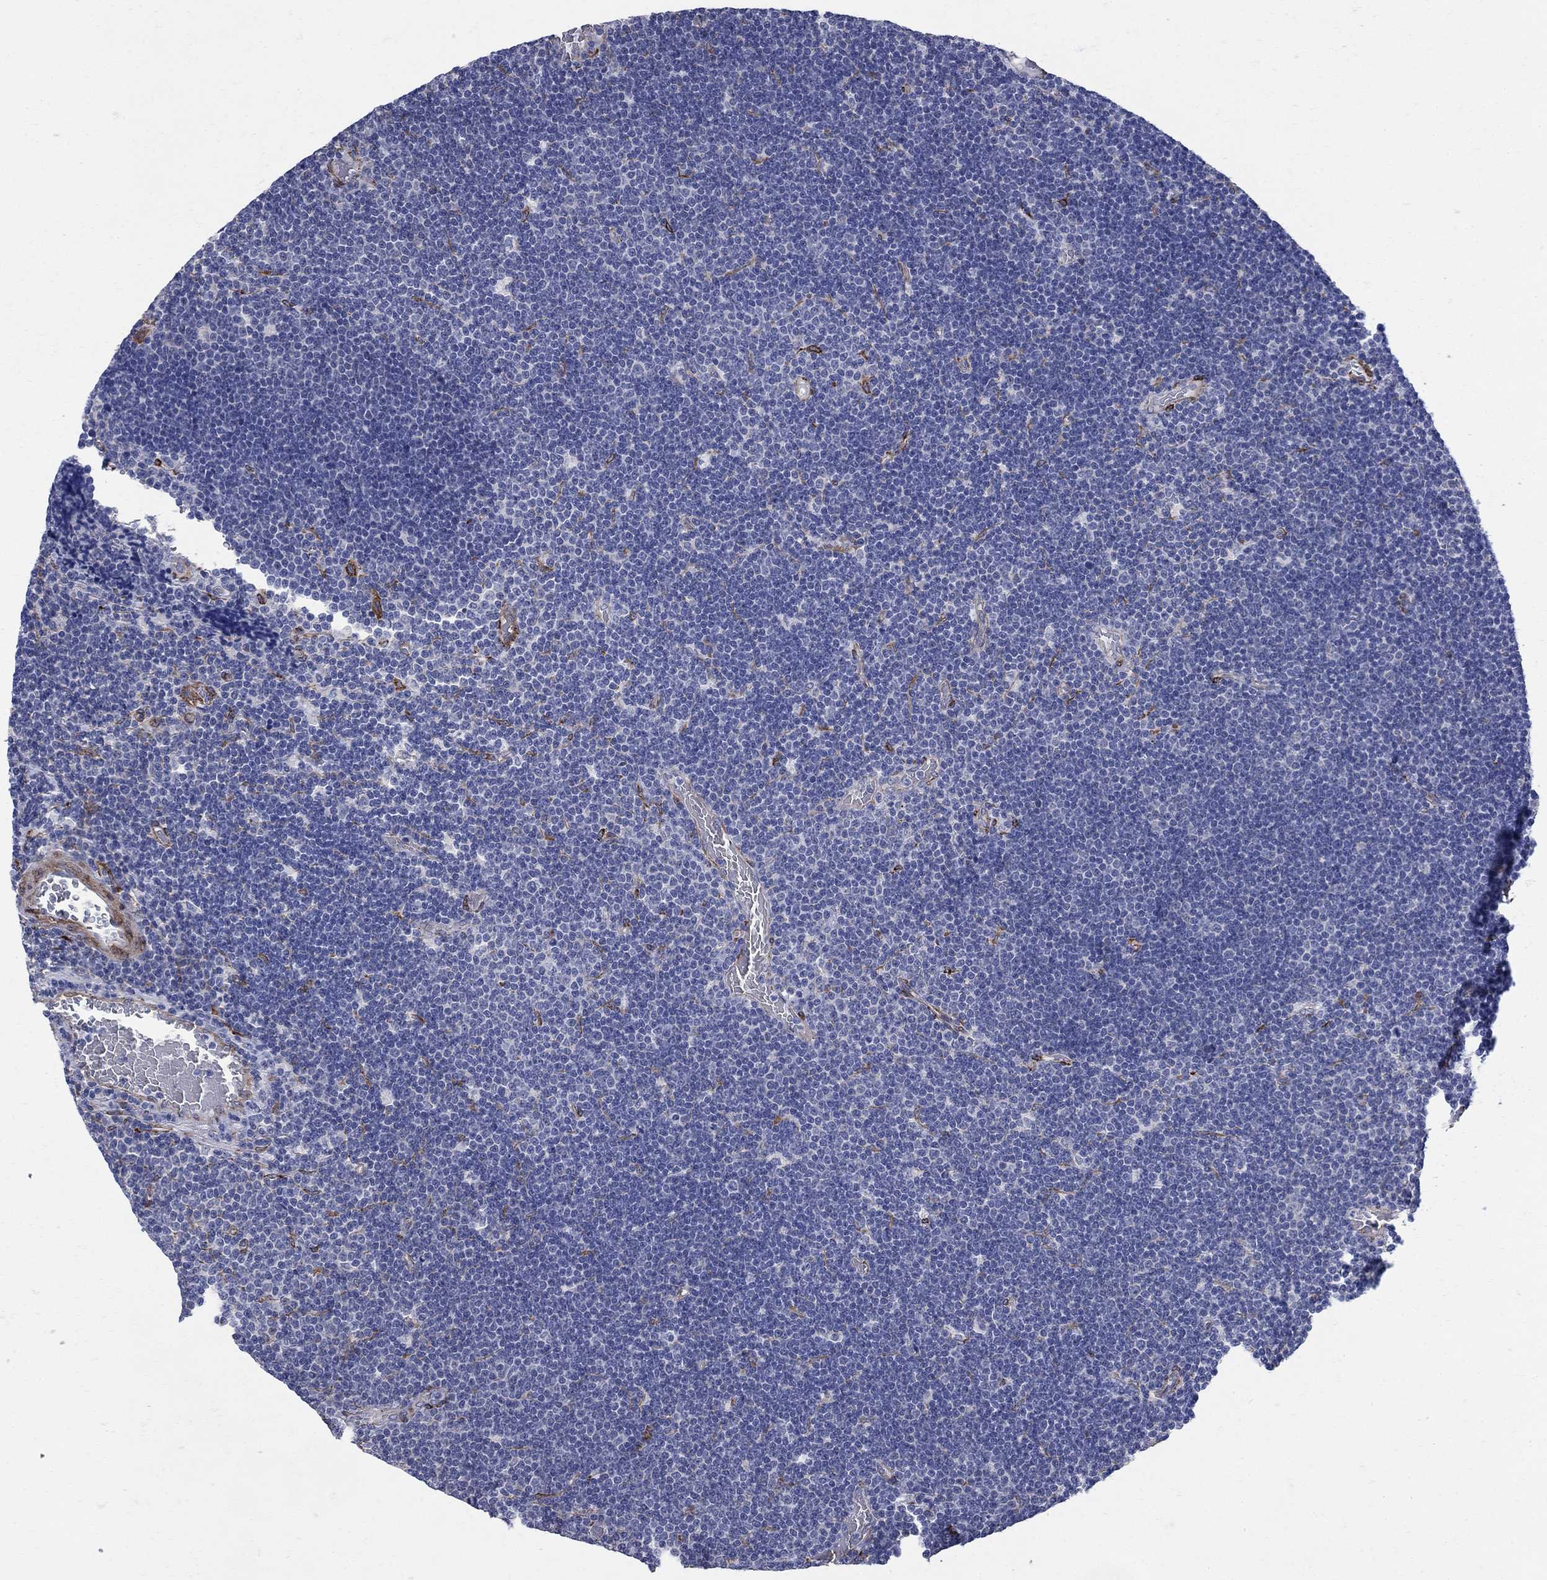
{"staining": {"intensity": "negative", "quantity": "none", "location": "none"}, "tissue": "lymphoma", "cell_type": "Tumor cells", "image_type": "cancer", "snomed": [{"axis": "morphology", "description": "Malignant lymphoma, non-Hodgkin's type, Low grade"}, {"axis": "topography", "description": "Brain"}], "caption": "A micrograph of human malignant lymphoma, non-Hodgkin's type (low-grade) is negative for staining in tumor cells.", "gene": "SEPTIN8", "patient": {"sex": "female", "age": 66}}